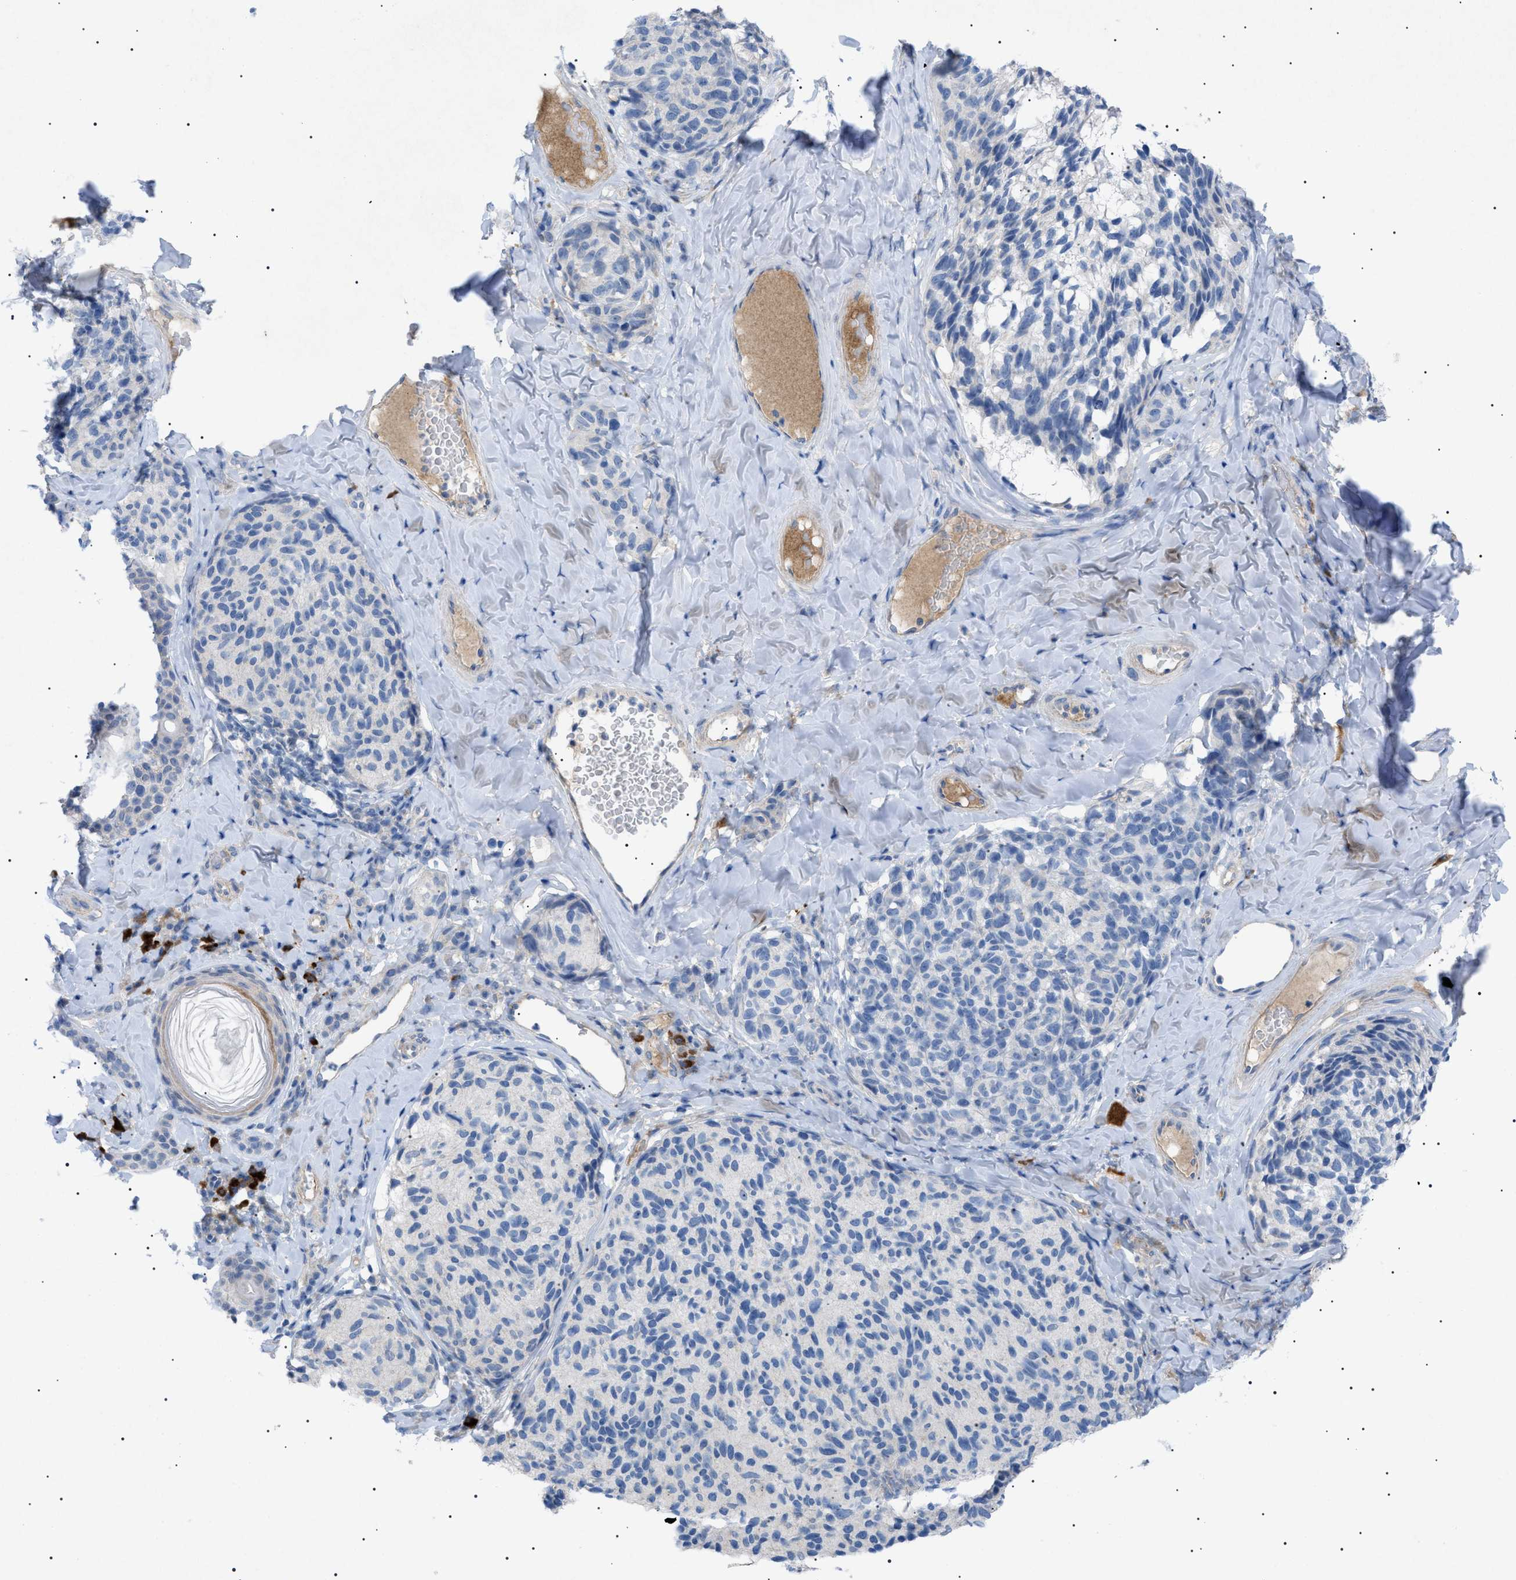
{"staining": {"intensity": "negative", "quantity": "none", "location": "none"}, "tissue": "melanoma", "cell_type": "Tumor cells", "image_type": "cancer", "snomed": [{"axis": "morphology", "description": "Malignant melanoma, NOS"}, {"axis": "topography", "description": "Skin"}], "caption": "Melanoma was stained to show a protein in brown. There is no significant positivity in tumor cells. (Stains: DAB (3,3'-diaminobenzidine) IHC with hematoxylin counter stain, Microscopy: brightfield microscopy at high magnification).", "gene": "ADAMTS1", "patient": {"sex": "female", "age": 73}}